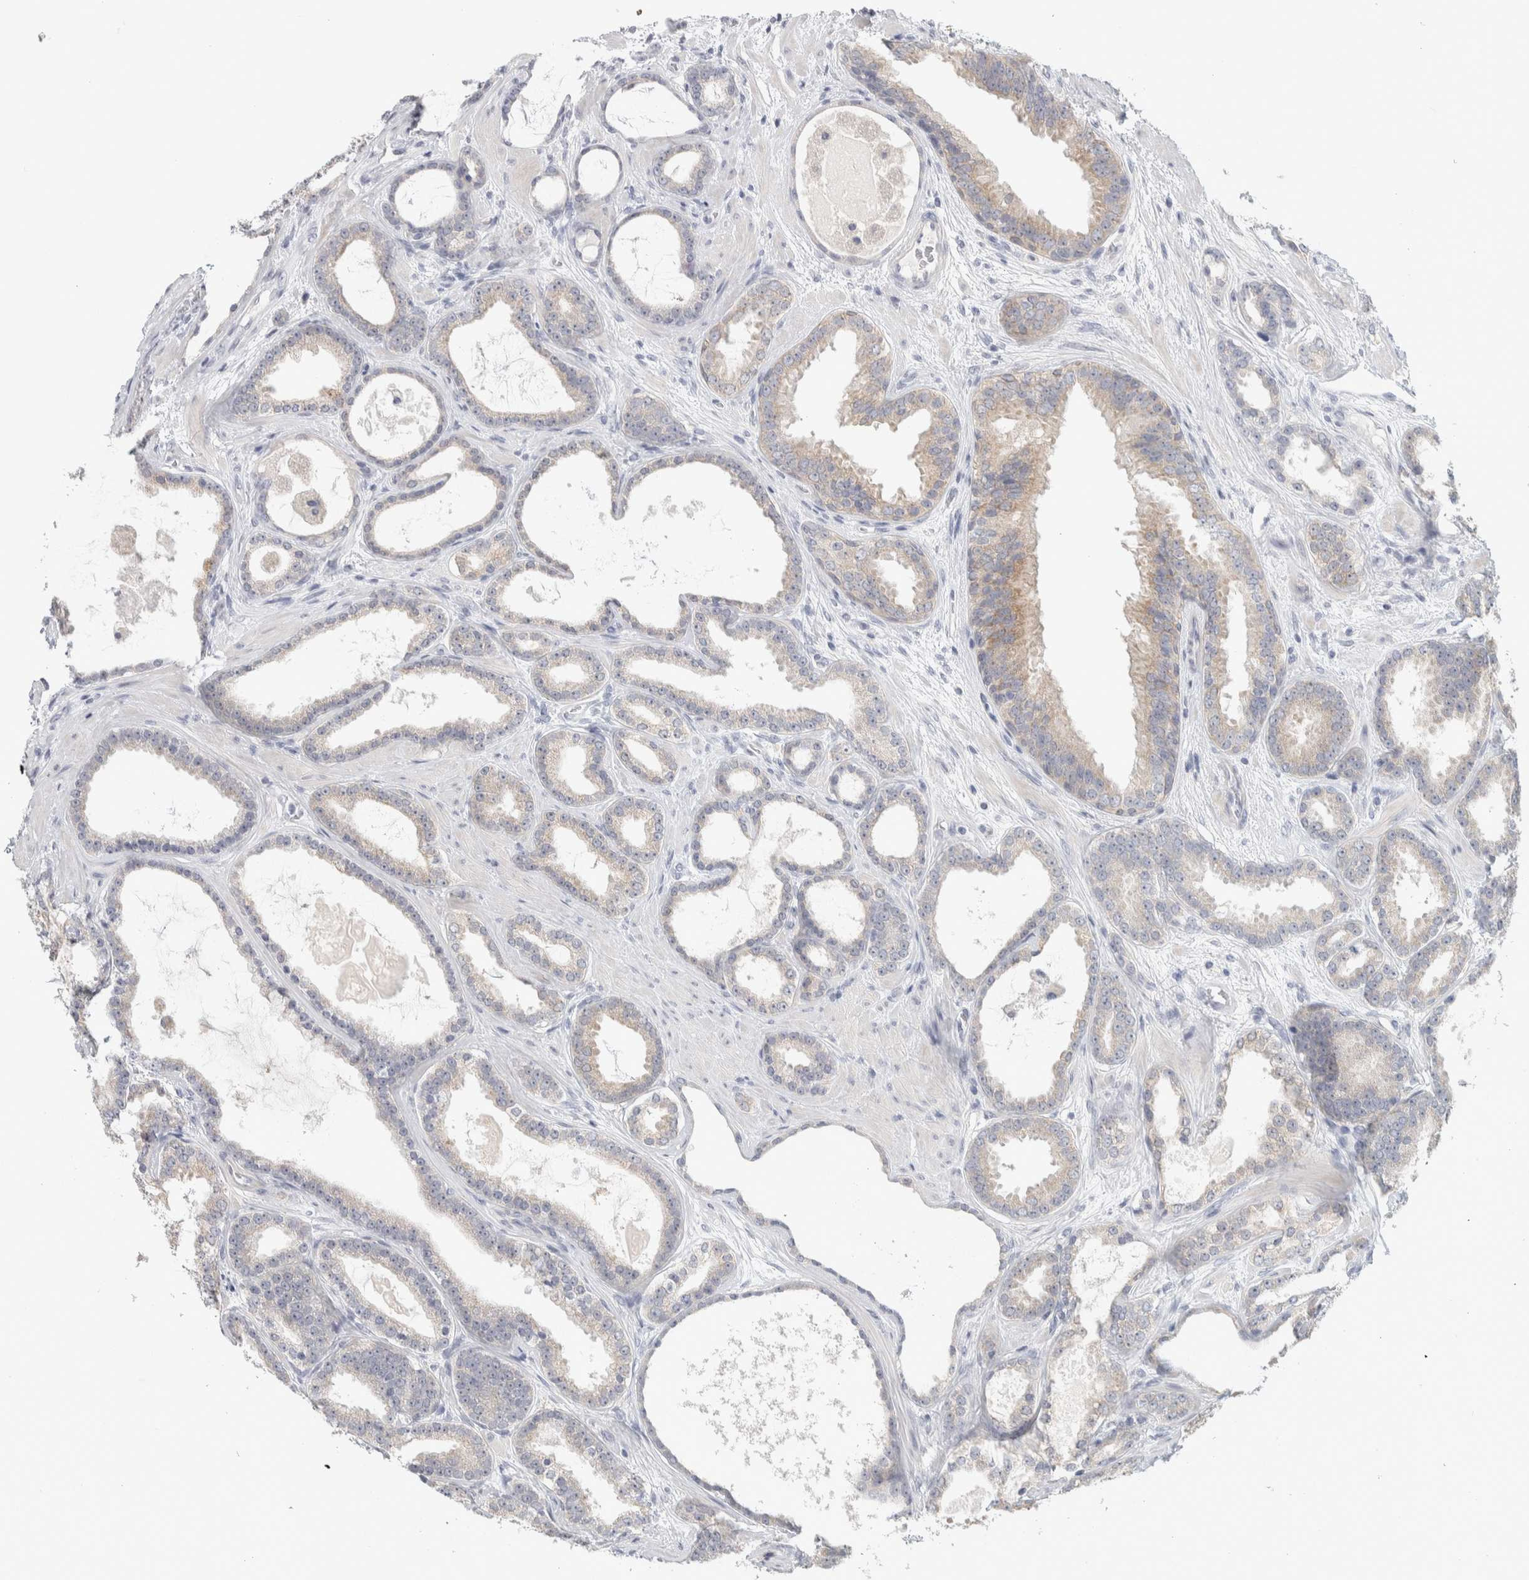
{"staining": {"intensity": "weak", "quantity": "25%-75%", "location": "cytoplasmic/membranous"}, "tissue": "prostate cancer", "cell_type": "Tumor cells", "image_type": "cancer", "snomed": [{"axis": "morphology", "description": "Adenocarcinoma, High grade"}, {"axis": "topography", "description": "Prostate"}], "caption": "The micrograph reveals staining of prostate adenocarcinoma (high-grade), revealing weak cytoplasmic/membranous protein staining (brown color) within tumor cells.", "gene": "DCXR", "patient": {"sex": "male", "age": 60}}